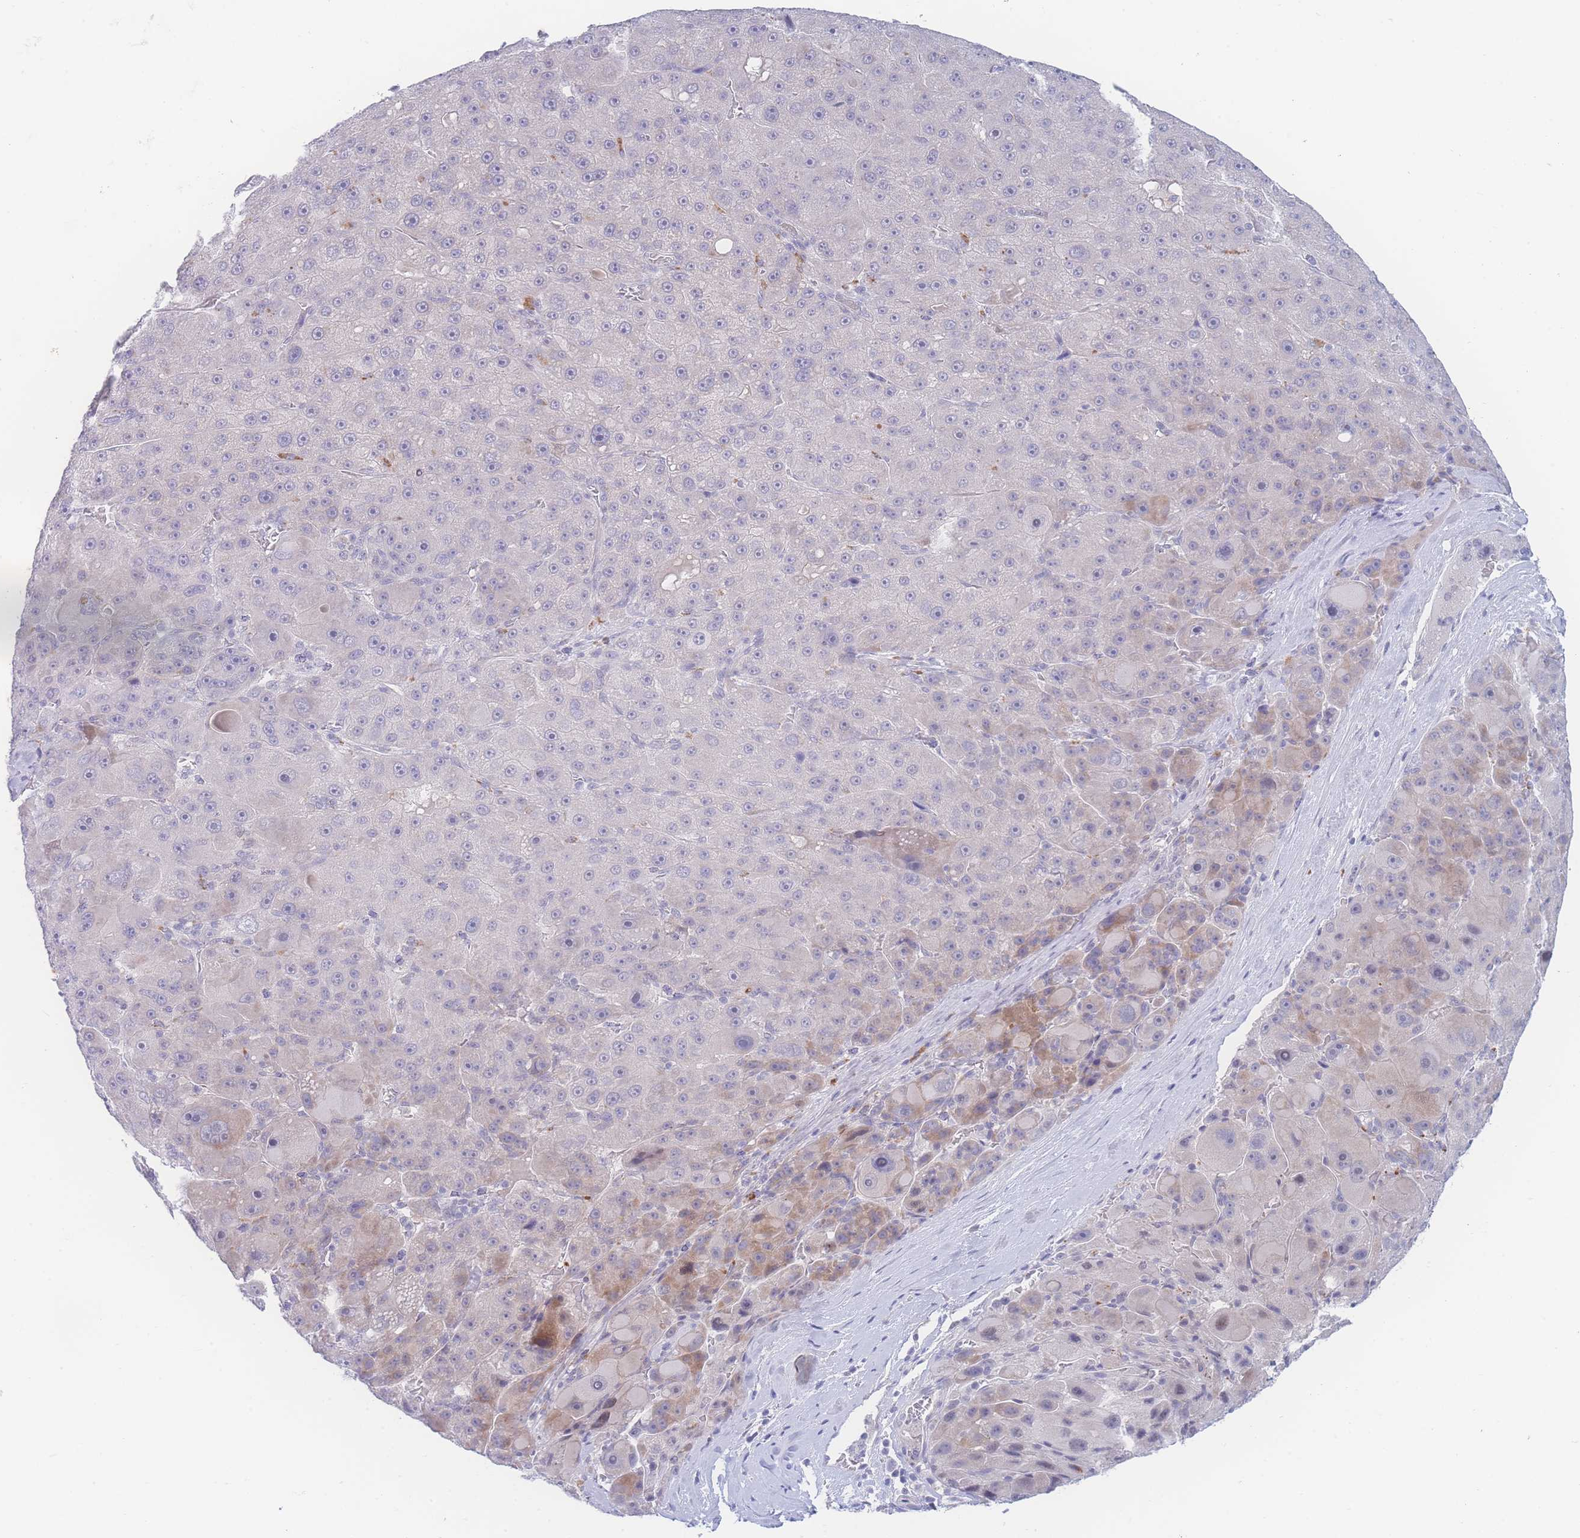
{"staining": {"intensity": "weak", "quantity": "<25%", "location": "cytoplasmic/membranous"}, "tissue": "liver cancer", "cell_type": "Tumor cells", "image_type": "cancer", "snomed": [{"axis": "morphology", "description": "Carcinoma, Hepatocellular, NOS"}, {"axis": "topography", "description": "Liver"}], "caption": "DAB (3,3'-diaminobenzidine) immunohistochemical staining of hepatocellular carcinoma (liver) shows no significant expression in tumor cells.", "gene": "PRSS22", "patient": {"sex": "male", "age": 76}}